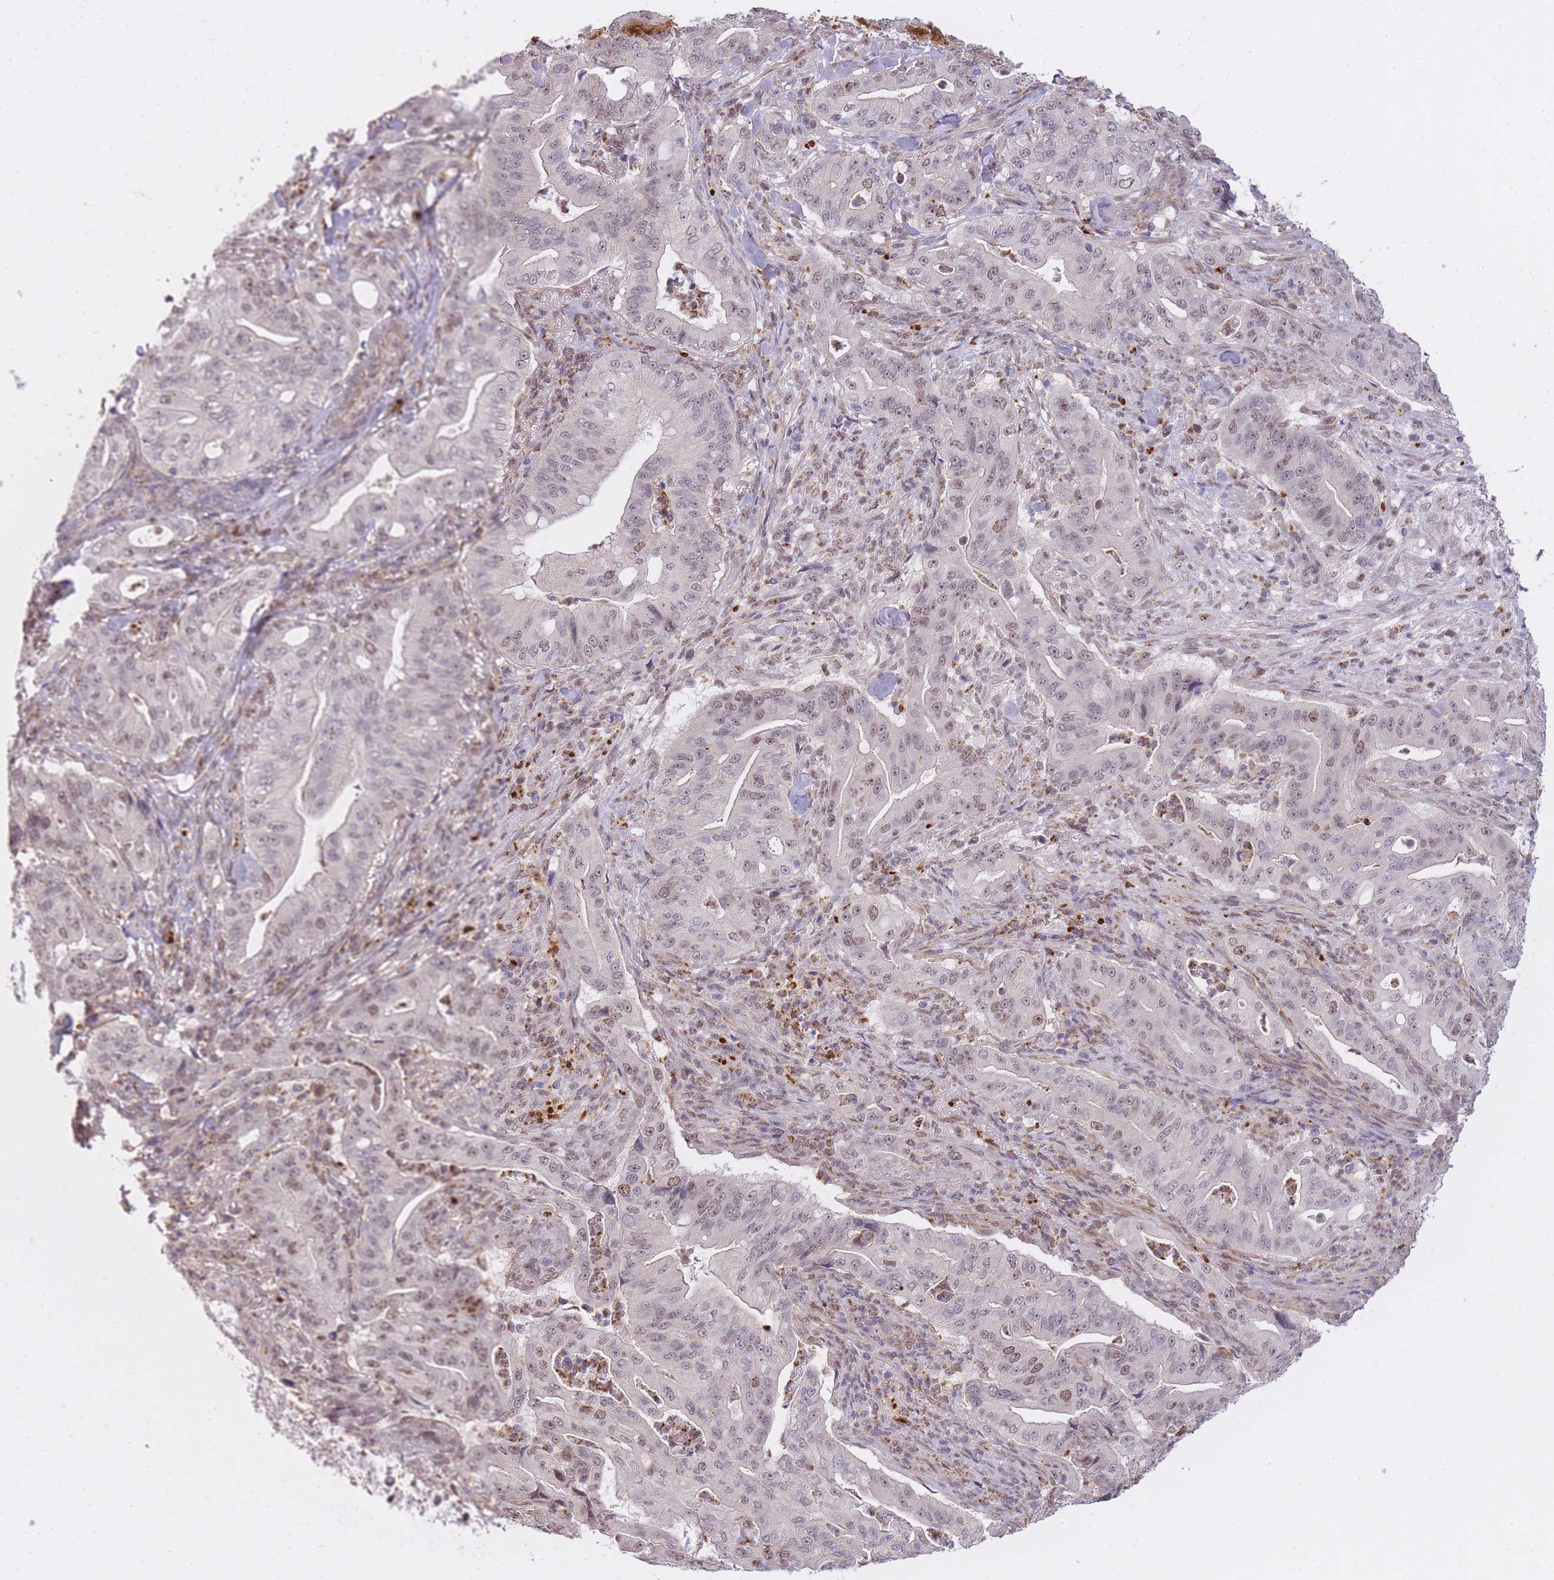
{"staining": {"intensity": "weak", "quantity": "25%-75%", "location": "nuclear"}, "tissue": "pancreatic cancer", "cell_type": "Tumor cells", "image_type": "cancer", "snomed": [{"axis": "morphology", "description": "Adenocarcinoma, NOS"}, {"axis": "topography", "description": "Pancreas"}], "caption": "This is an image of immunohistochemistry staining of pancreatic cancer (adenocarcinoma), which shows weak staining in the nuclear of tumor cells.", "gene": "TIGD1", "patient": {"sex": "male", "age": 71}}